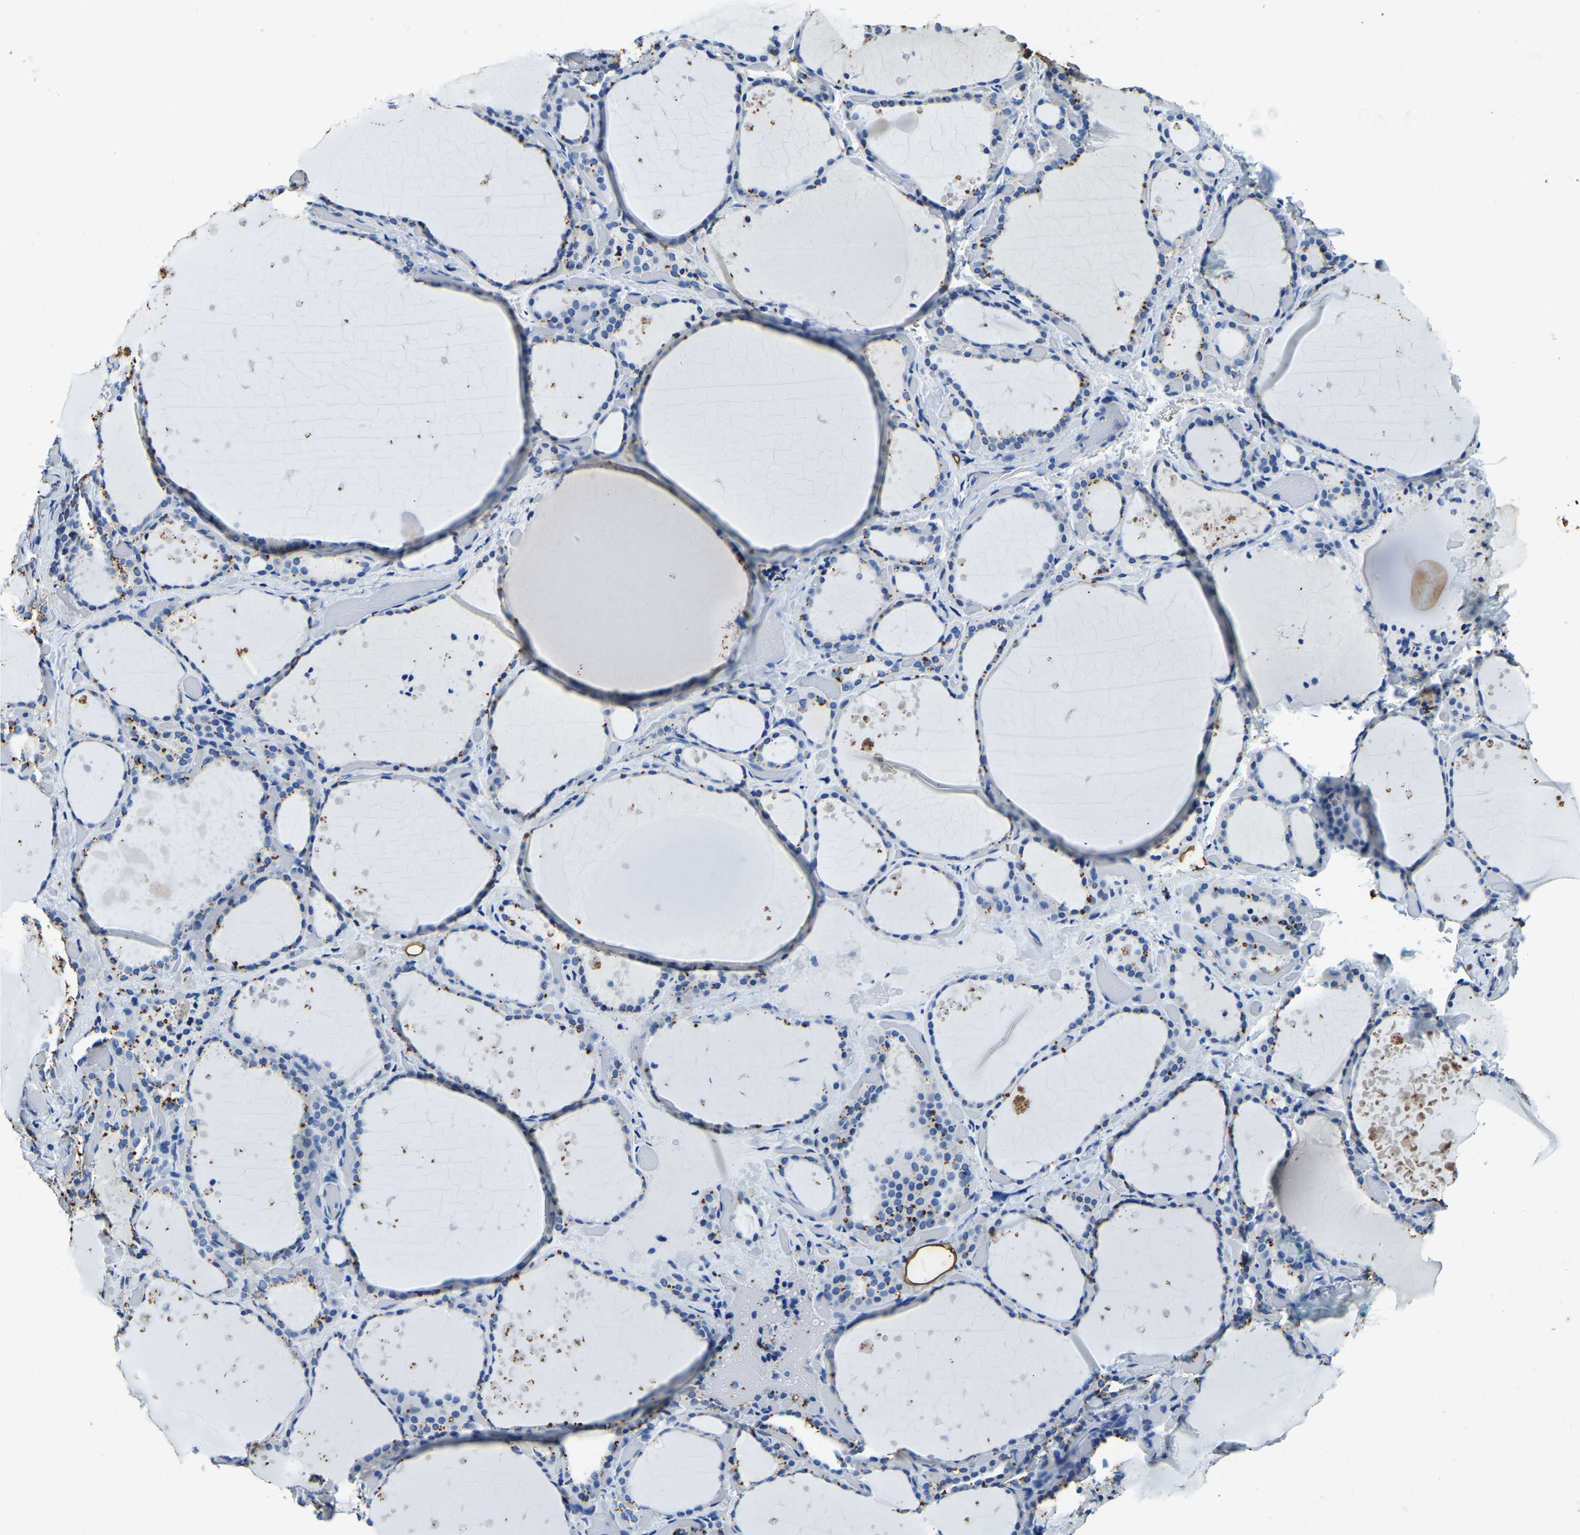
{"staining": {"intensity": "moderate", "quantity": "25%-75%", "location": "cytoplasmic/membranous"}, "tissue": "thyroid gland", "cell_type": "Glandular cells", "image_type": "normal", "snomed": [{"axis": "morphology", "description": "Normal tissue, NOS"}, {"axis": "topography", "description": "Thyroid gland"}], "caption": "Immunohistochemical staining of unremarkable human thyroid gland demonstrates moderate cytoplasmic/membranous protein positivity in approximately 25%-75% of glandular cells.", "gene": "UBN2", "patient": {"sex": "female", "age": 44}}